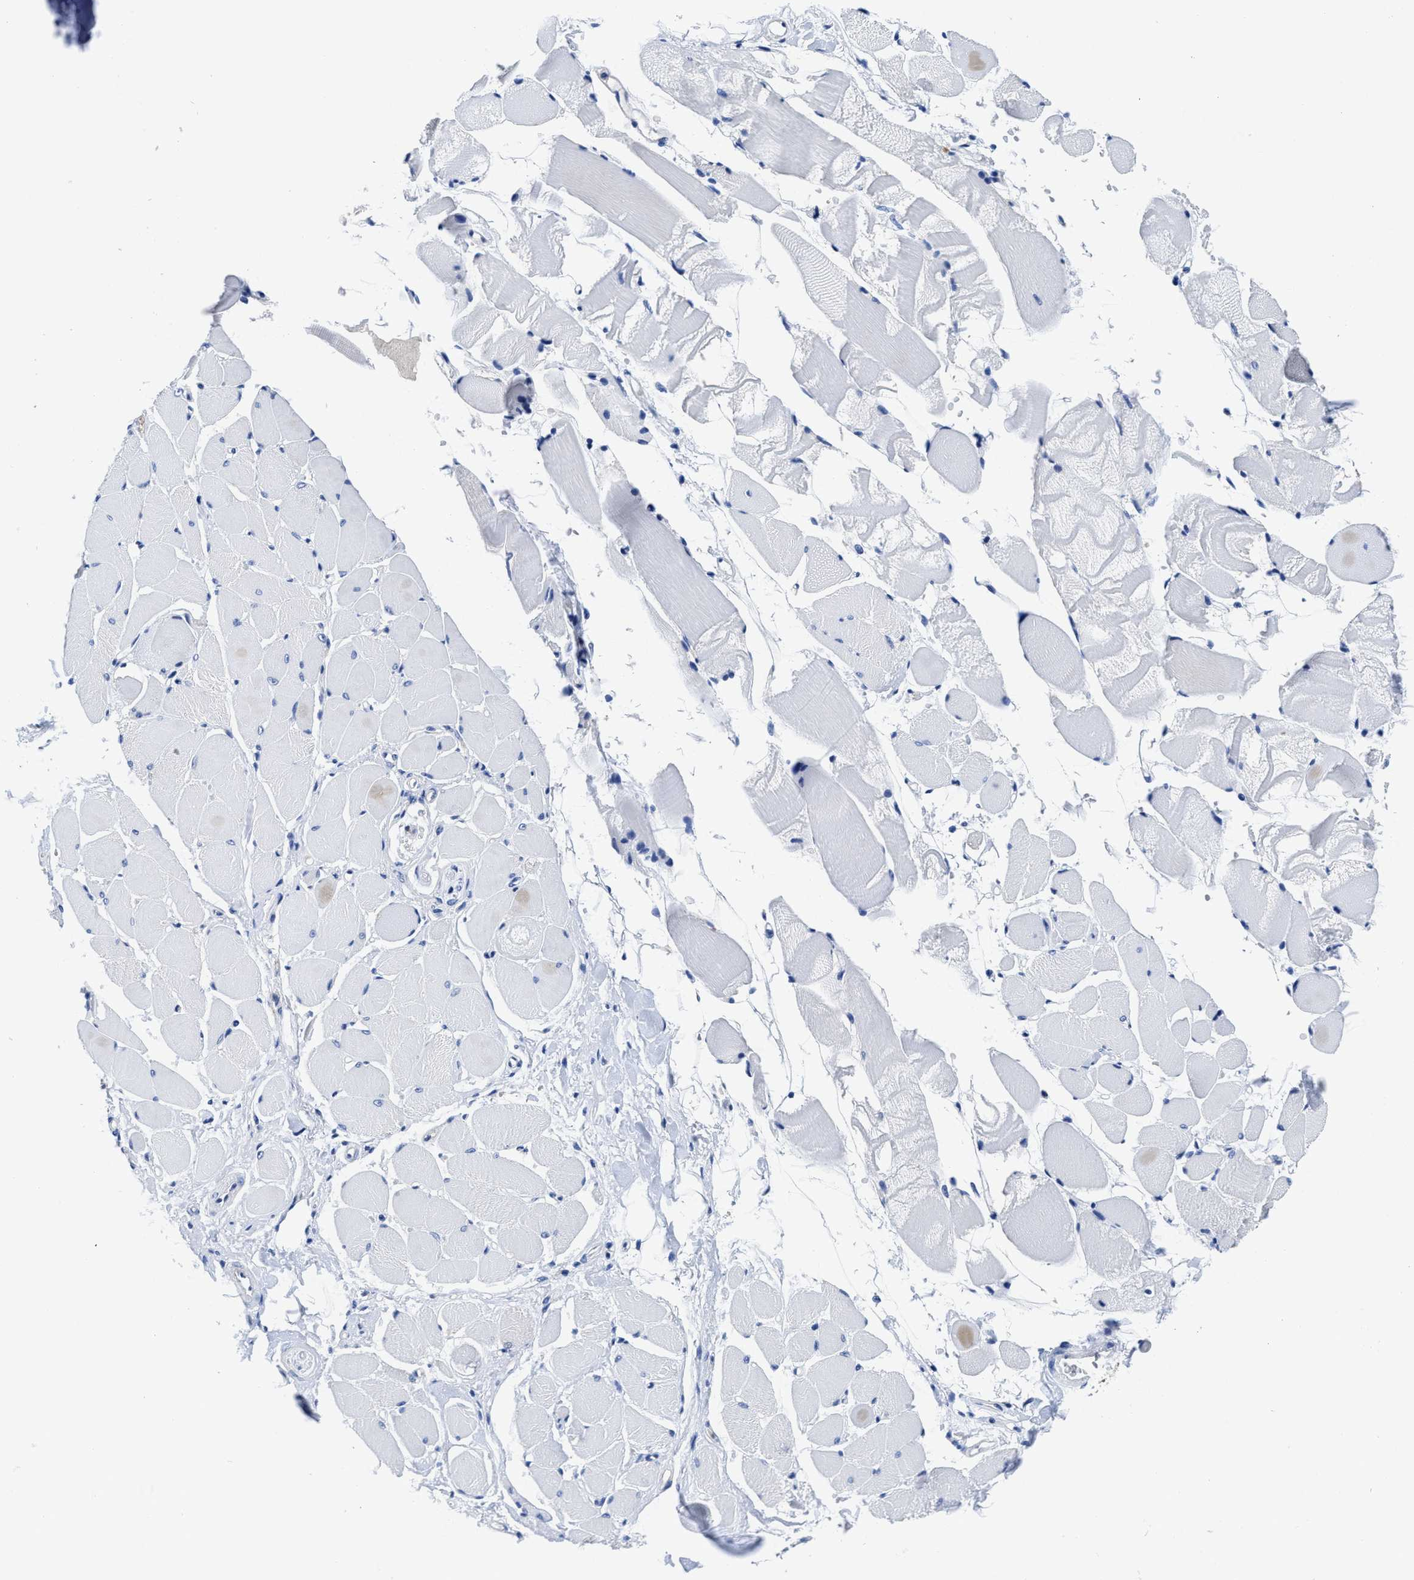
{"staining": {"intensity": "negative", "quantity": "none", "location": "none"}, "tissue": "skeletal muscle", "cell_type": "Myocytes", "image_type": "normal", "snomed": [{"axis": "morphology", "description": "Normal tissue, NOS"}, {"axis": "topography", "description": "Skeletal muscle"}, {"axis": "topography", "description": "Peripheral nerve tissue"}], "caption": "Protein analysis of unremarkable skeletal muscle reveals no significant expression in myocytes. (IHC, brightfield microscopy, high magnification).", "gene": "YARS1", "patient": {"sex": "female", "age": 84}}